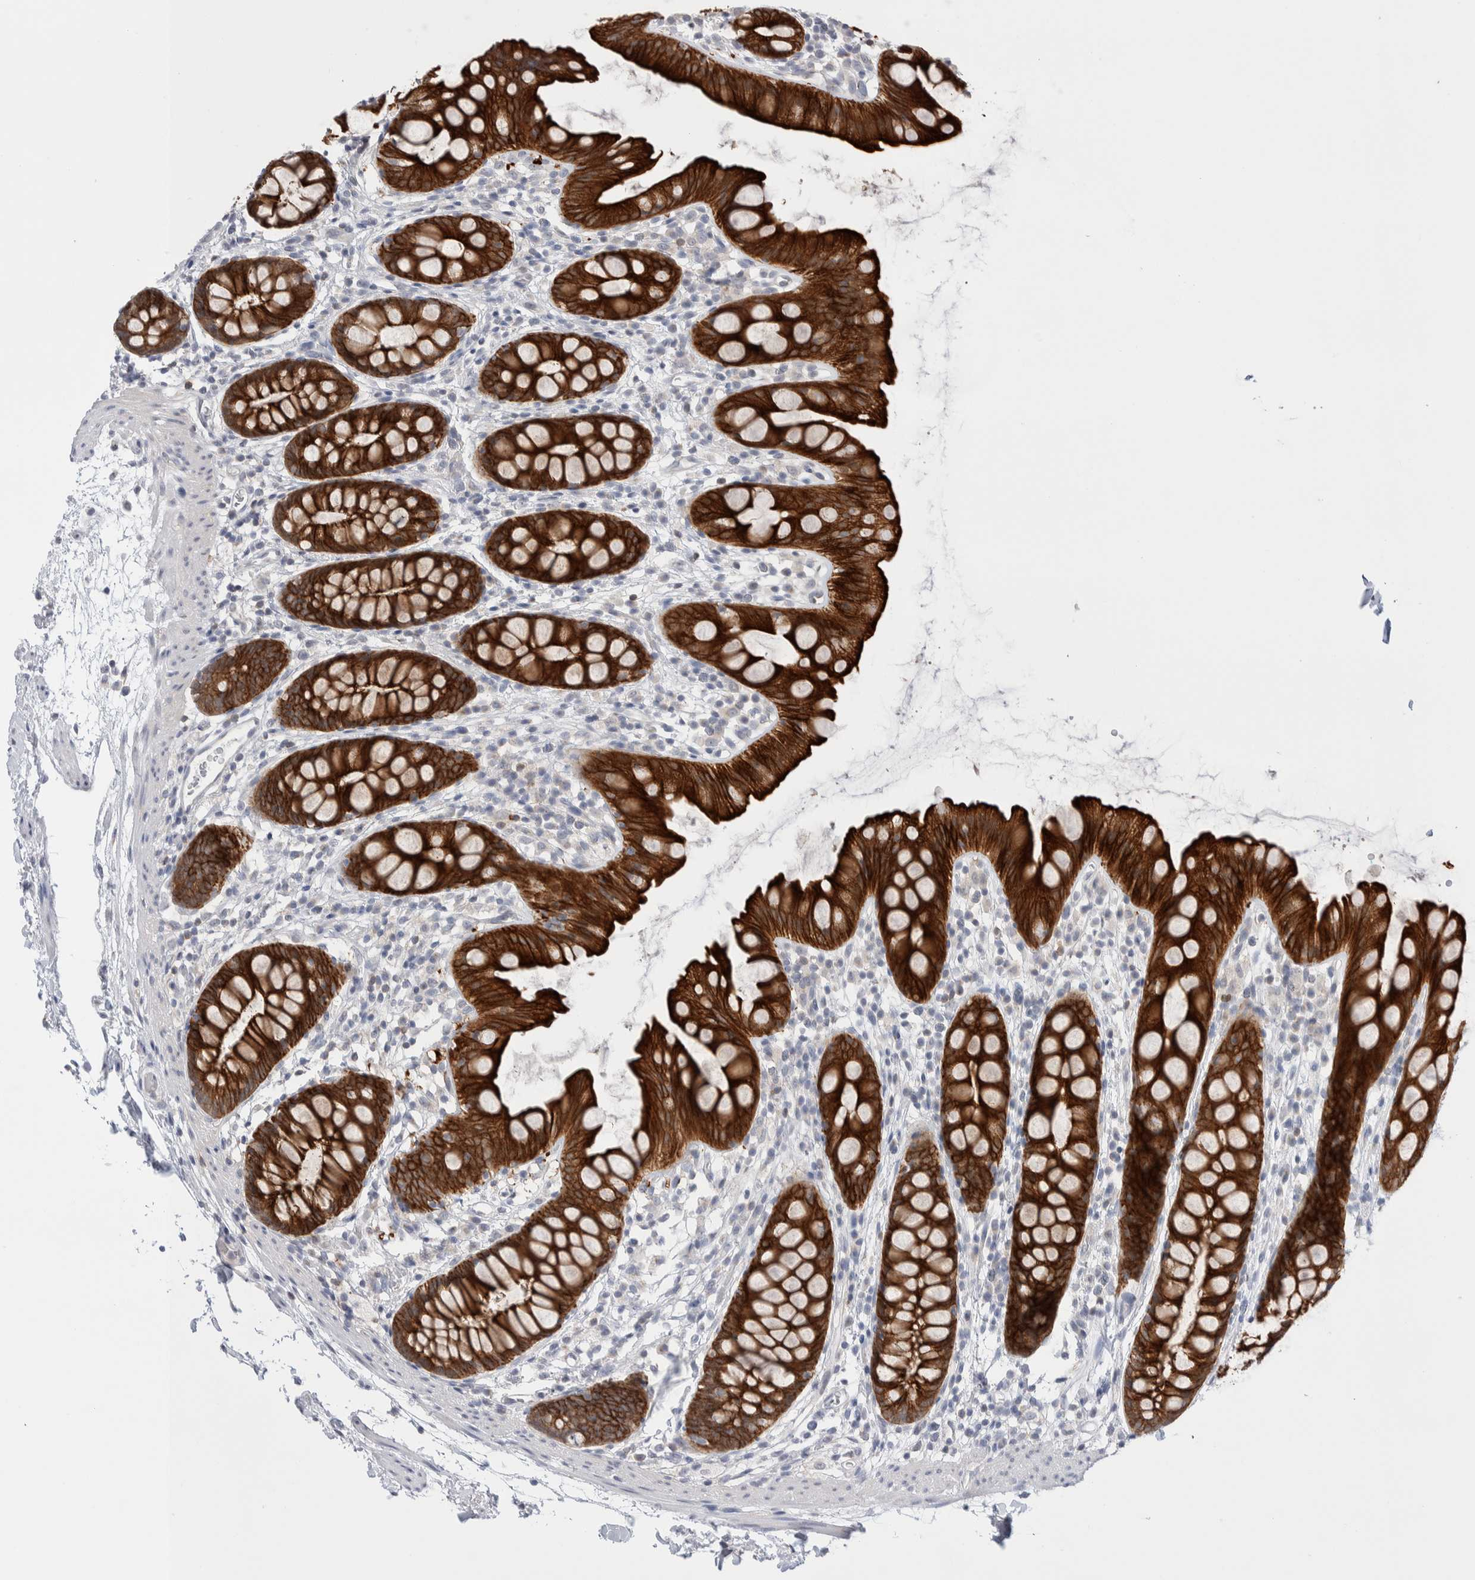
{"staining": {"intensity": "strong", "quantity": ">75%", "location": "cytoplasmic/membranous"}, "tissue": "rectum", "cell_type": "Glandular cells", "image_type": "normal", "snomed": [{"axis": "morphology", "description": "Normal tissue, NOS"}, {"axis": "topography", "description": "Rectum"}], "caption": "A brown stain highlights strong cytoplasmic/membranous positivity of a protein in glandular cells of normal human rectum.", "gene": "C1orf112", "patient": {"sex": "female", "age": 65}}